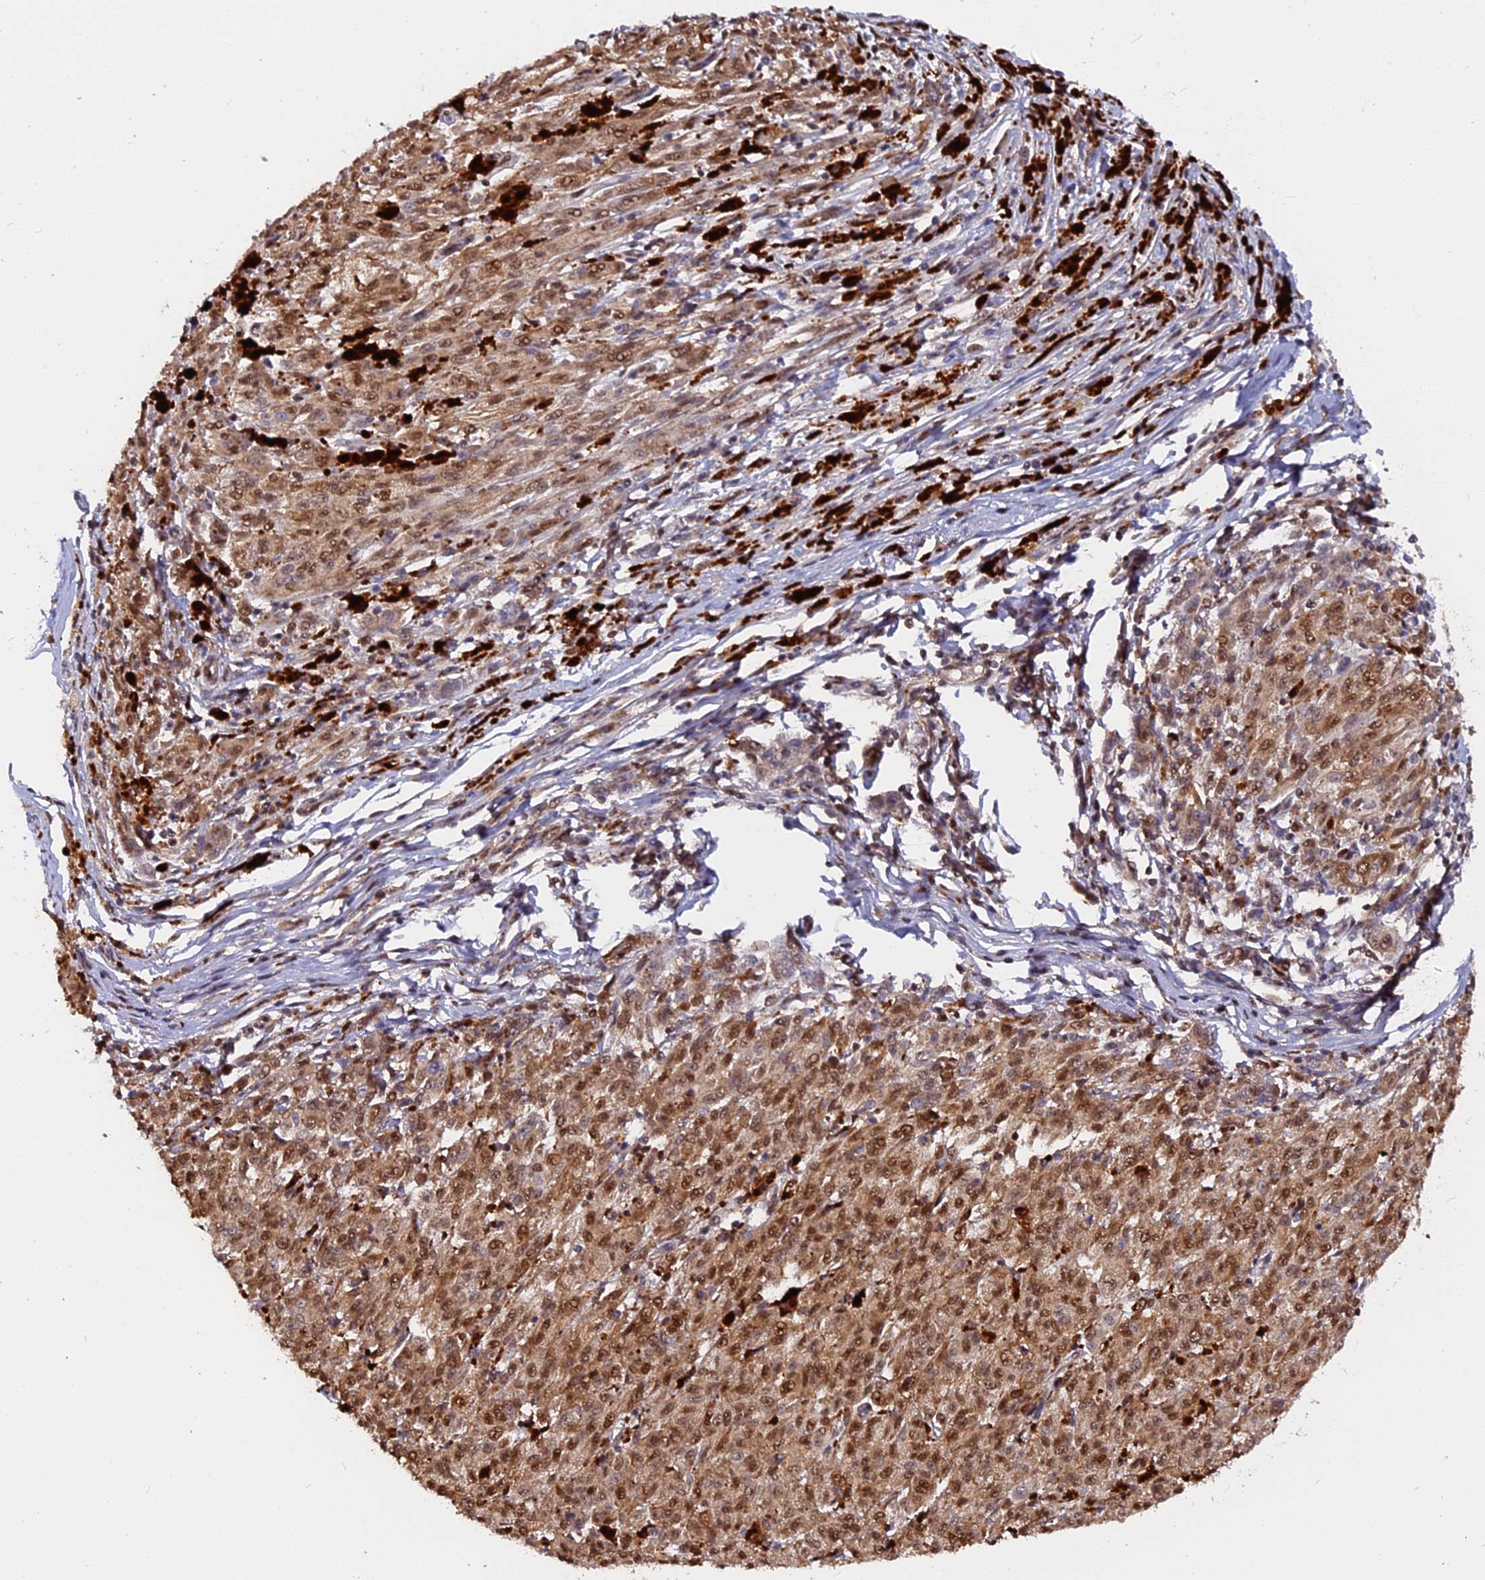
{"staining": {"intensity": "moderate", "quantity": ">75%", "location": "cytoplasmic/membranous,nuclear"}, "tissue": "melanoma", "cell_type": "Tumor cells", "image_type": "cancer", "snomed": [{"axis": "morphology", "description": "Malignant melanoma, NOS"}, {"axis": "topography", "description": "Skin"}], "caption": "Immunohistochemistry (IHC) staining of melanoma, which exhibits medium levels of moderate cytoplasmic/membranous and nuclear staining in approximately >75% of tumor cells indicating moderate cytoplasmic/membranous and nuclear protein expression. The staining was performed using DAB (brown) for protein detection and nuclei were counterstained in hematoxylin (blue).", "gene": "ADRM1", "patient": {"sex": "female", "age": 52}}